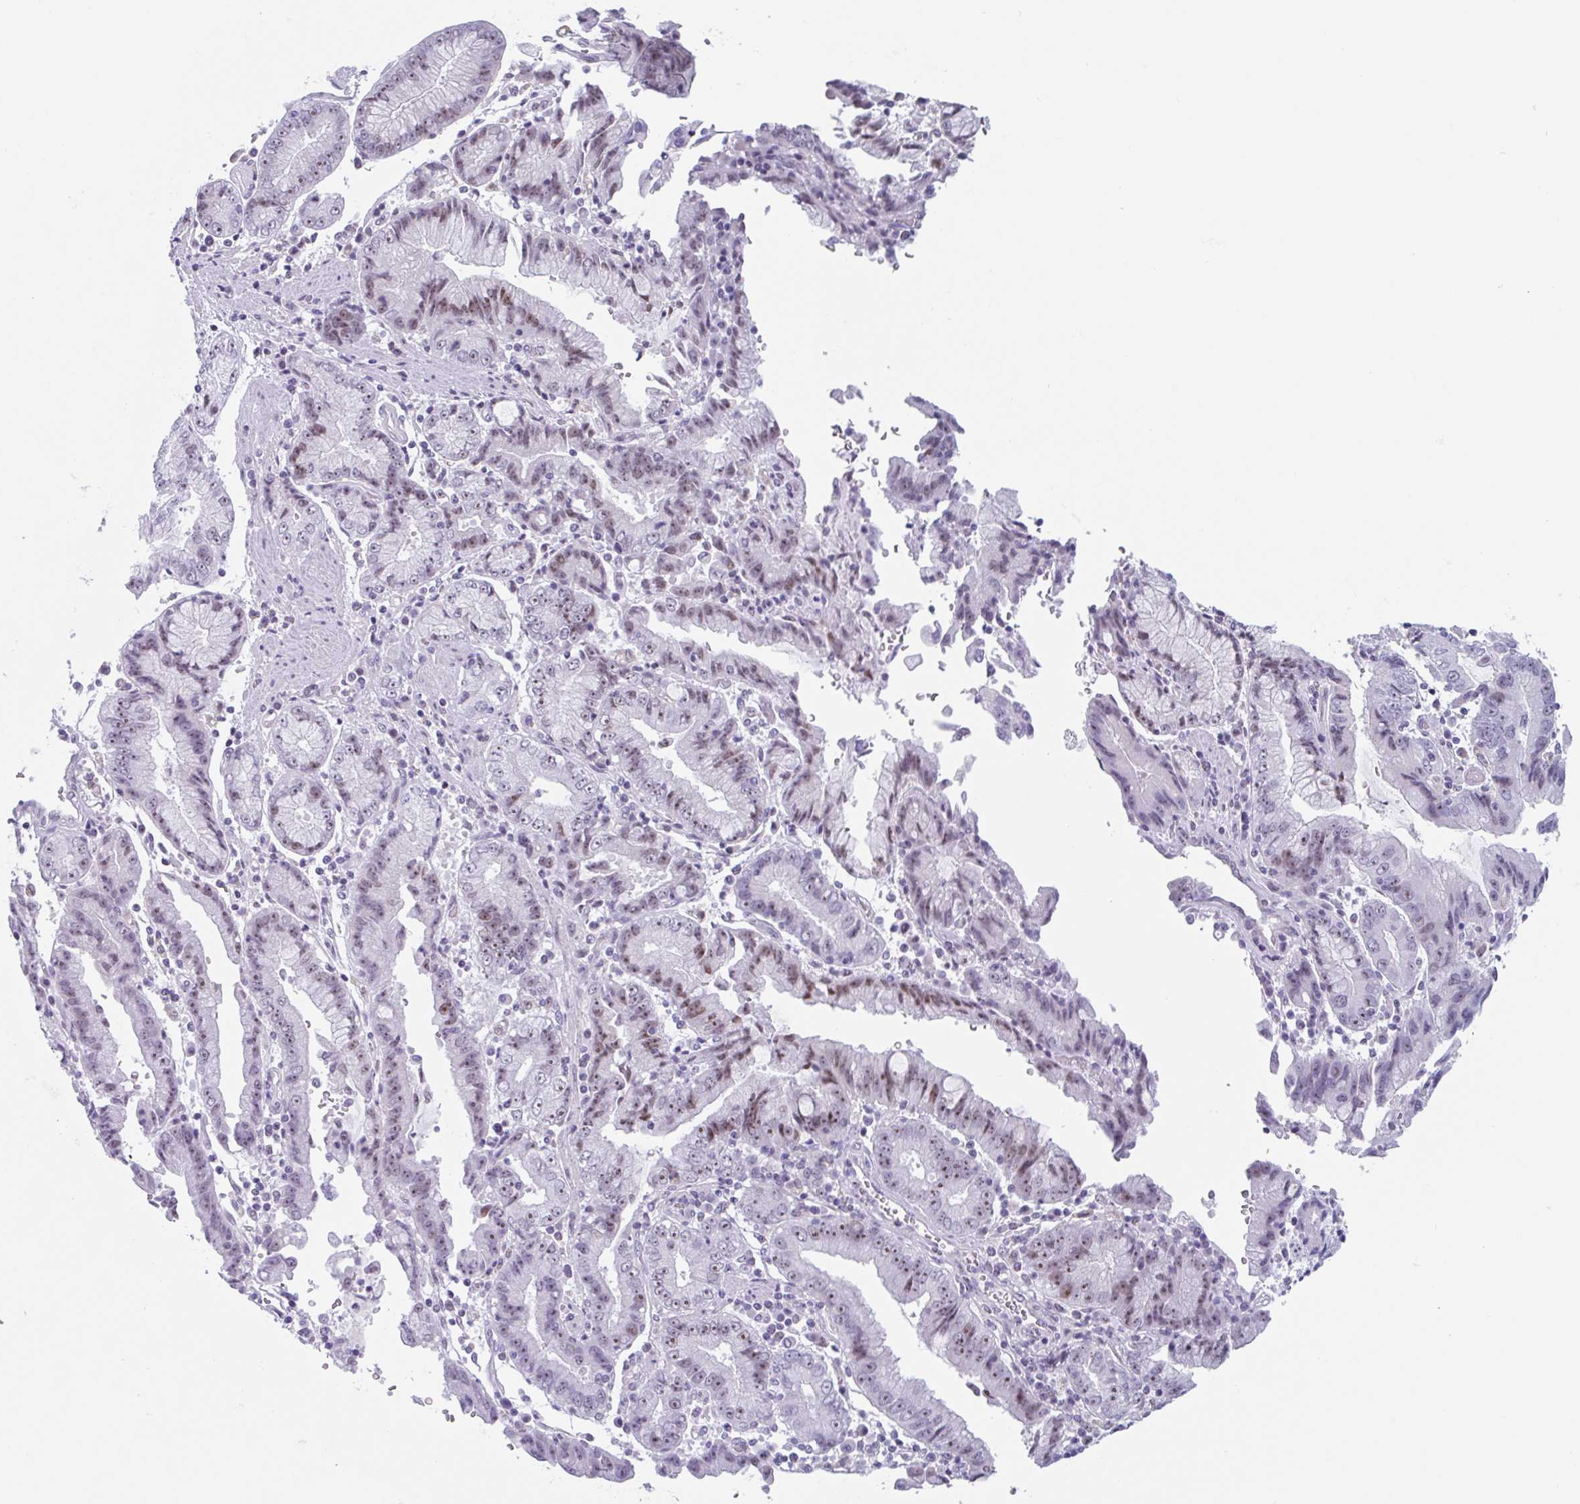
{"staining": {"intensity": "moderate", "quantity": "25%-75%", "location": "nuclear"}, "tissue": "stomach cancer", "cell_type": "Tumor cells", "image_type": "cancer", "snomed": [{"axis": "morphology", "description": "Adenocarcinoma, NOS"}, {"axis": "topography", "description": "Stomach"}], "caption": "Immunohistochemistry (IHC) micrograph of neoplastic tissue: human stomach cancer stained using IHC shows medium levels of moderate protein expression localized specifically in the nuclear of tumor cells, appearing as a nuclear brown color.", "gene": "LENG9", "patient": {"sex": "male", "age": 62}}